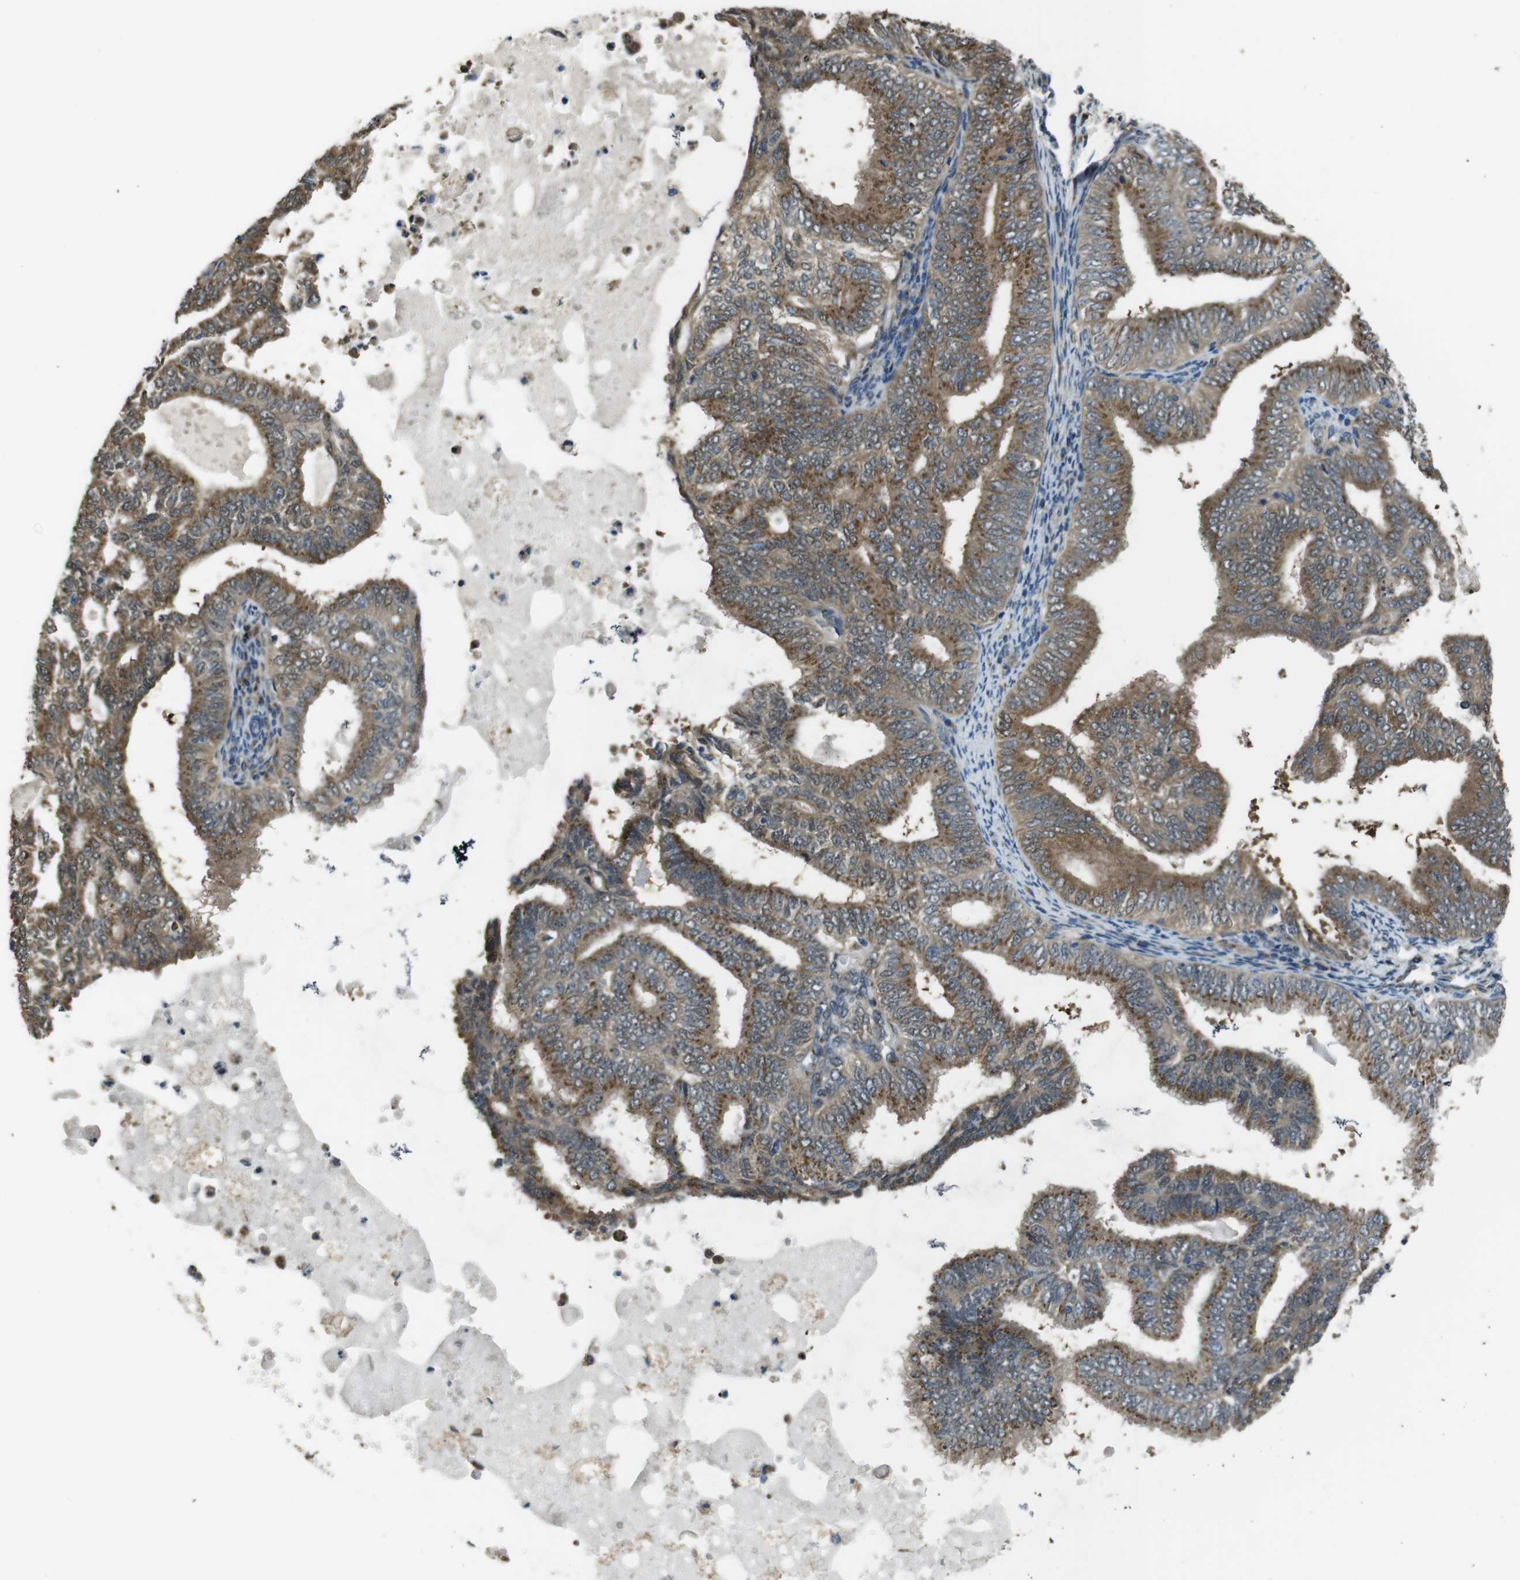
{"staining": {"intensity": "moderate", "quantity": ">75%", "location": "cytoplasmic/membranous"}, "tissue": "endometrial cancer", "cell_type": "Tumor cells", "image_type": "cancer", "snomed": [{"axis": "morphology", "description": "Adenocarcinoma, NOS"}, {"axis": "topography", "description": "Endometrium"}], "caption": "Immunohistochemistry image of human adenocarcinoma (endometrial) stained for a protein (brown), which shows medium levels of moderate cytoplasmic/membranous staining in approximately >75% of tumor cells.", "gene": "RAB6A", "patient": {"sex": "female", "age": 58}}